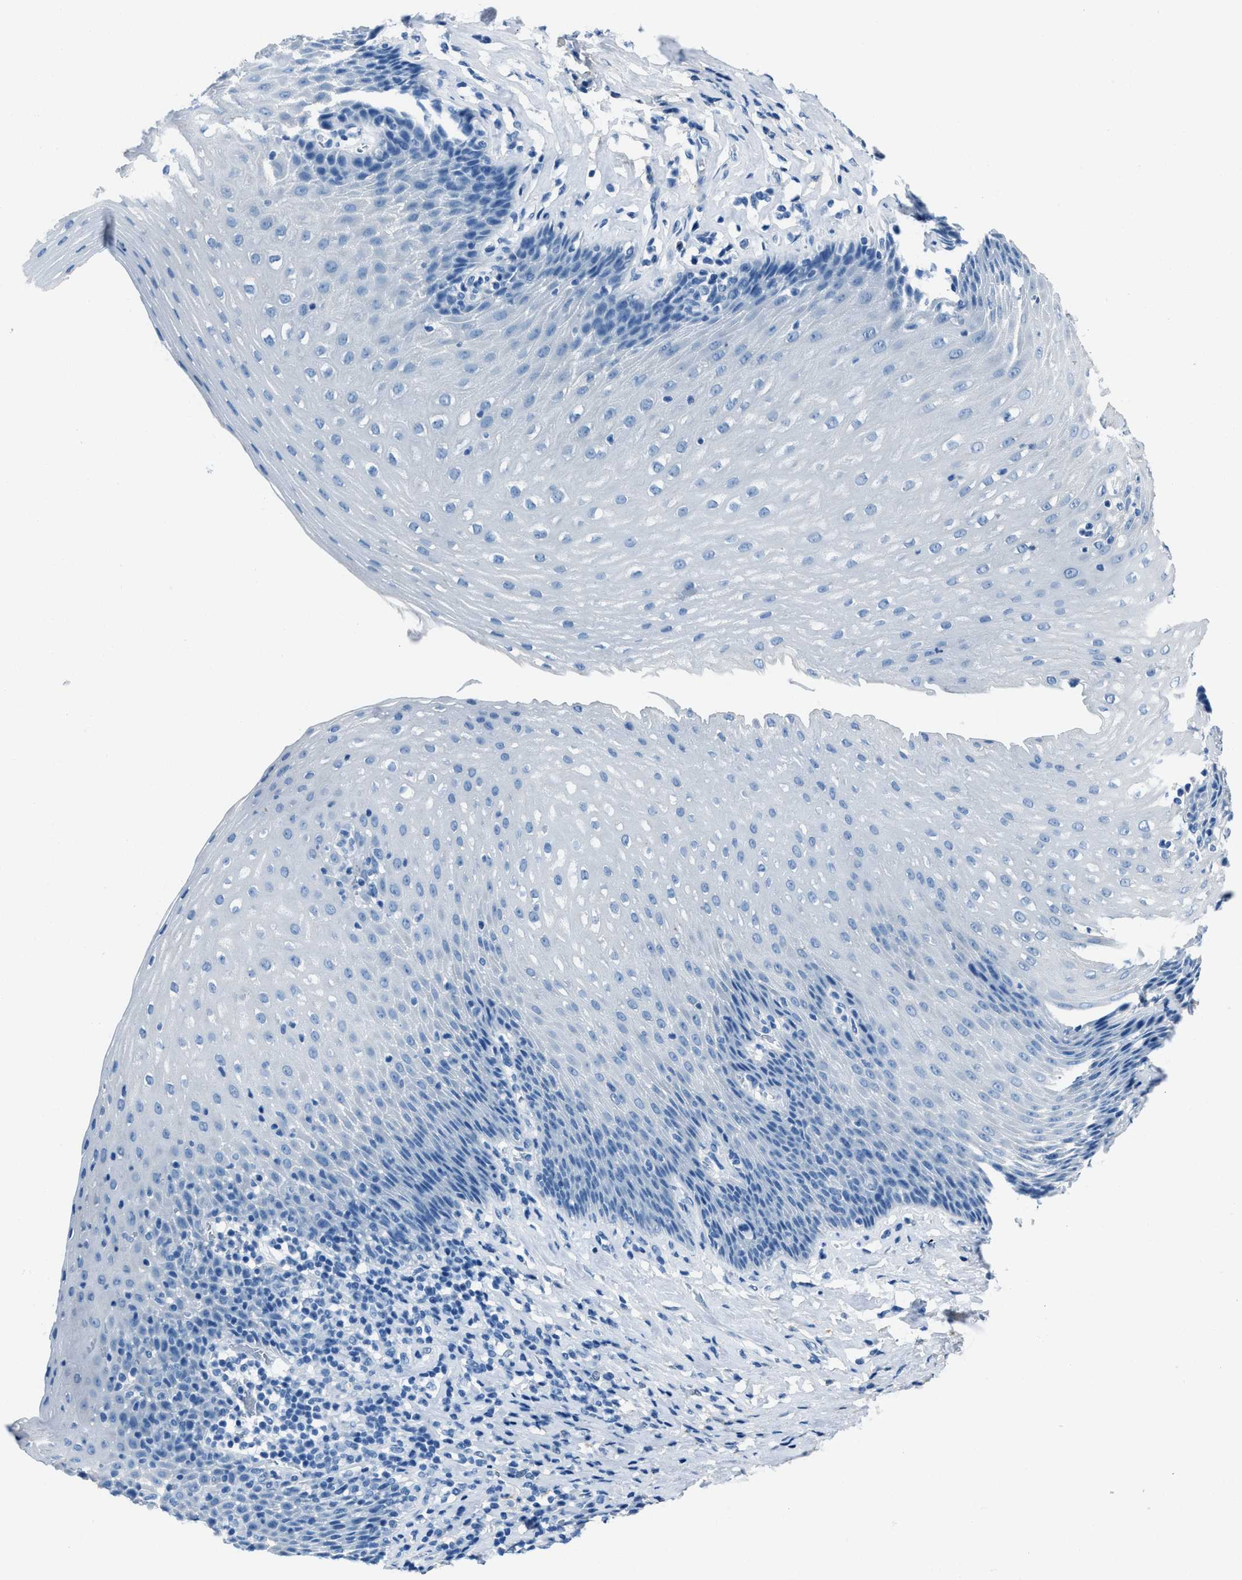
{"staining": {"intensity": "negative", "quantity": "none", "location": "none"}, "tissue": "esophagus", "cell_type": "Squamous epithelial cells", "image_type": "normal", "snomed": [{"axis": "morphology", "description": "Normal tissue, NOS"}, {"axis": "topography", "description": "Esophagus"}], "caption": "Immunohistochemistry micrograph of unremarkable human esophagus stained for a protein (brown), which reveals no positivity in squamous epithelial cells.", "gene": "AMACR", "patient": {"sex": "female", "age": 61}}